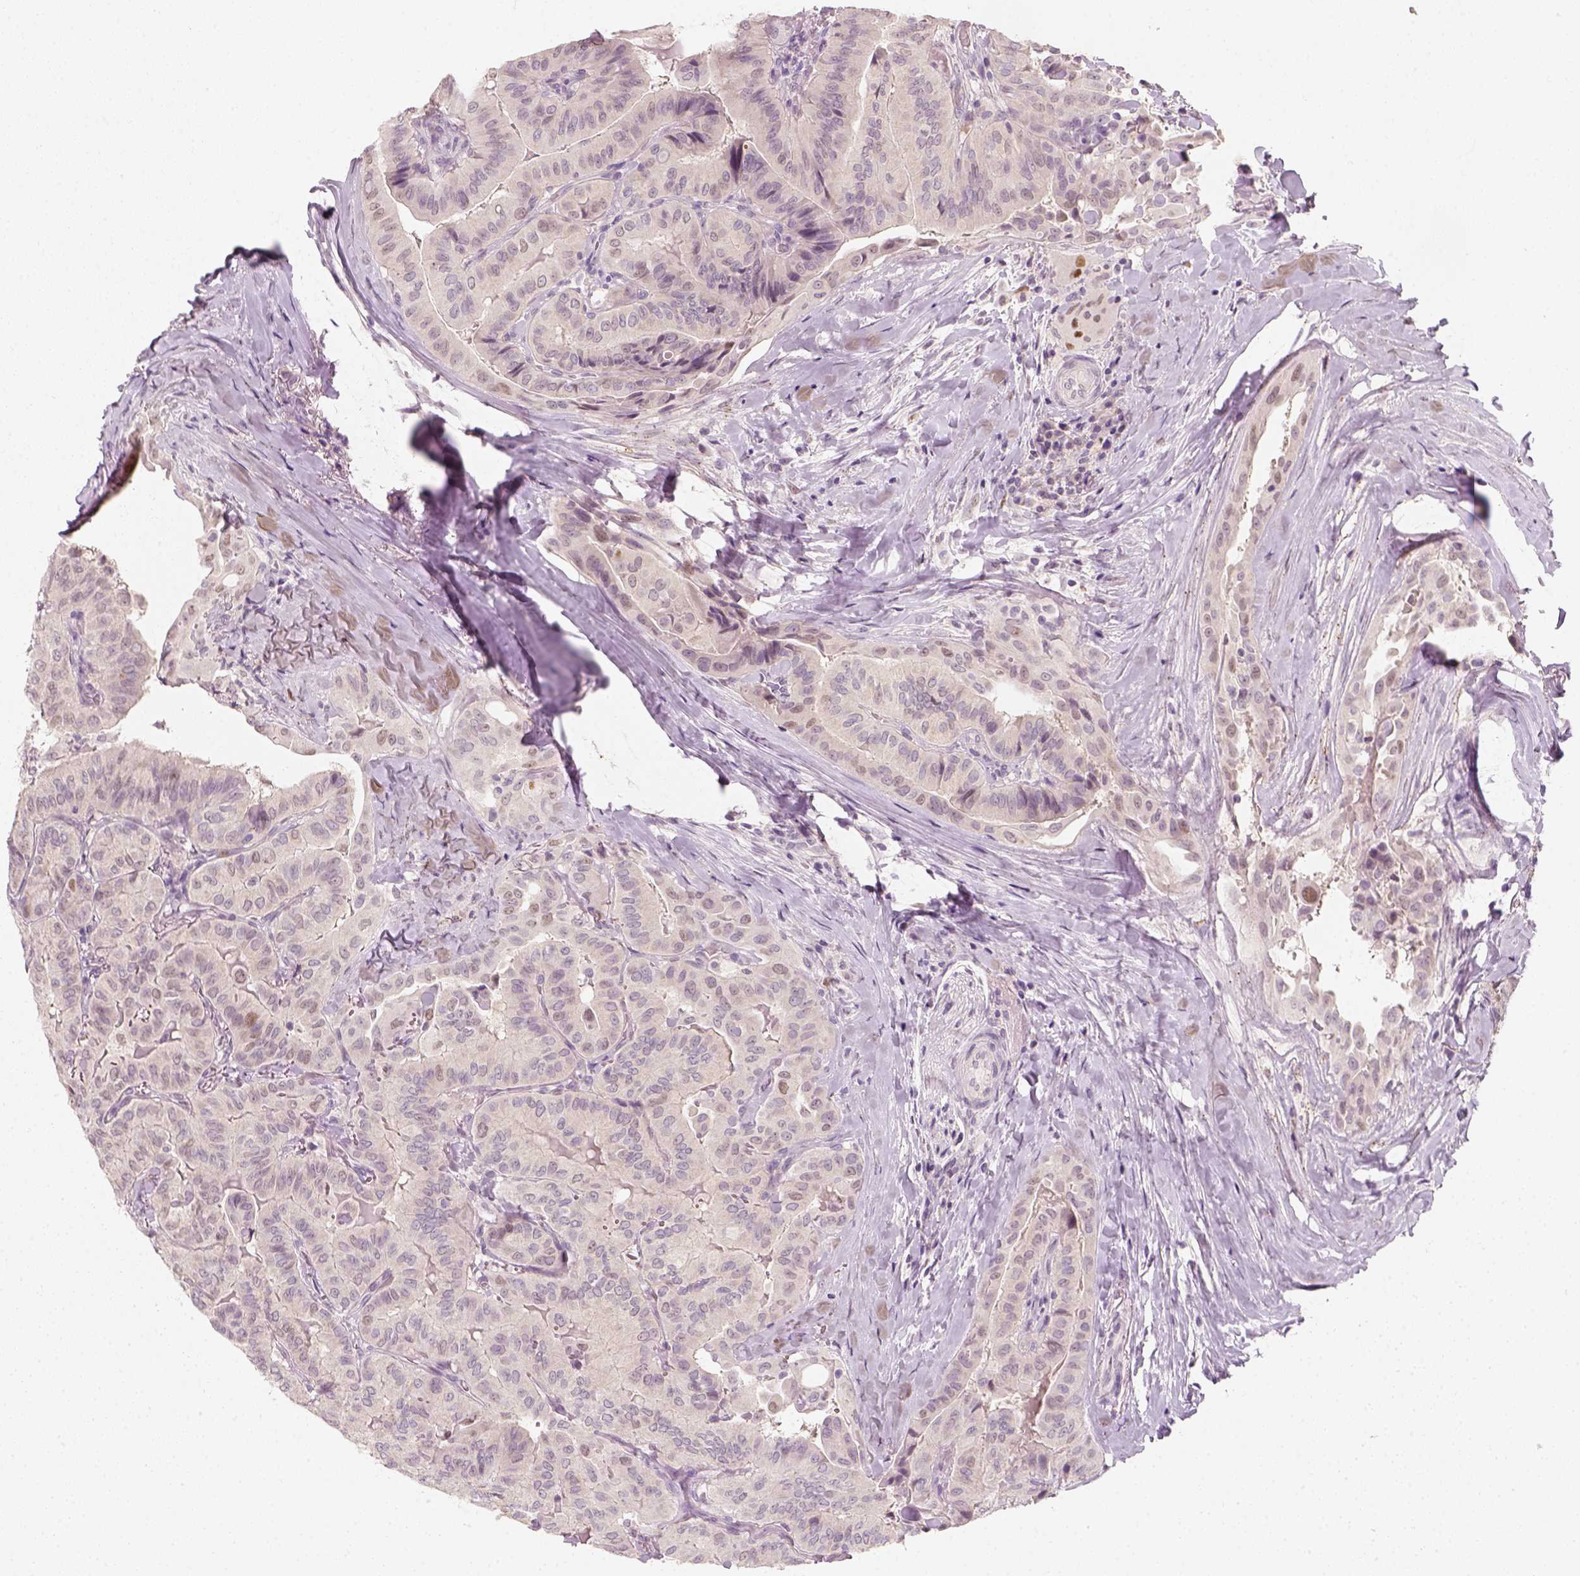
{"staining": {"intensity": "negative", "quantity": "none", "location": "none"}, "tissue": "thyroid cancer", "cell_type": "Tumor cells", "image_type": "cancer", "snomed": [{"axis": "morphology", "description": "Papillary adenocarcinoma, NOS"}, {"axis": "topography", "description": "Thyroid gland"}], "caption": "Human thyroid cancer stained for a protein using immunohistochemistry (IHC) exhibits no positivity in tumor cells.", "gene": "TP53", "patient": {"sex": "female", "age": 68}}